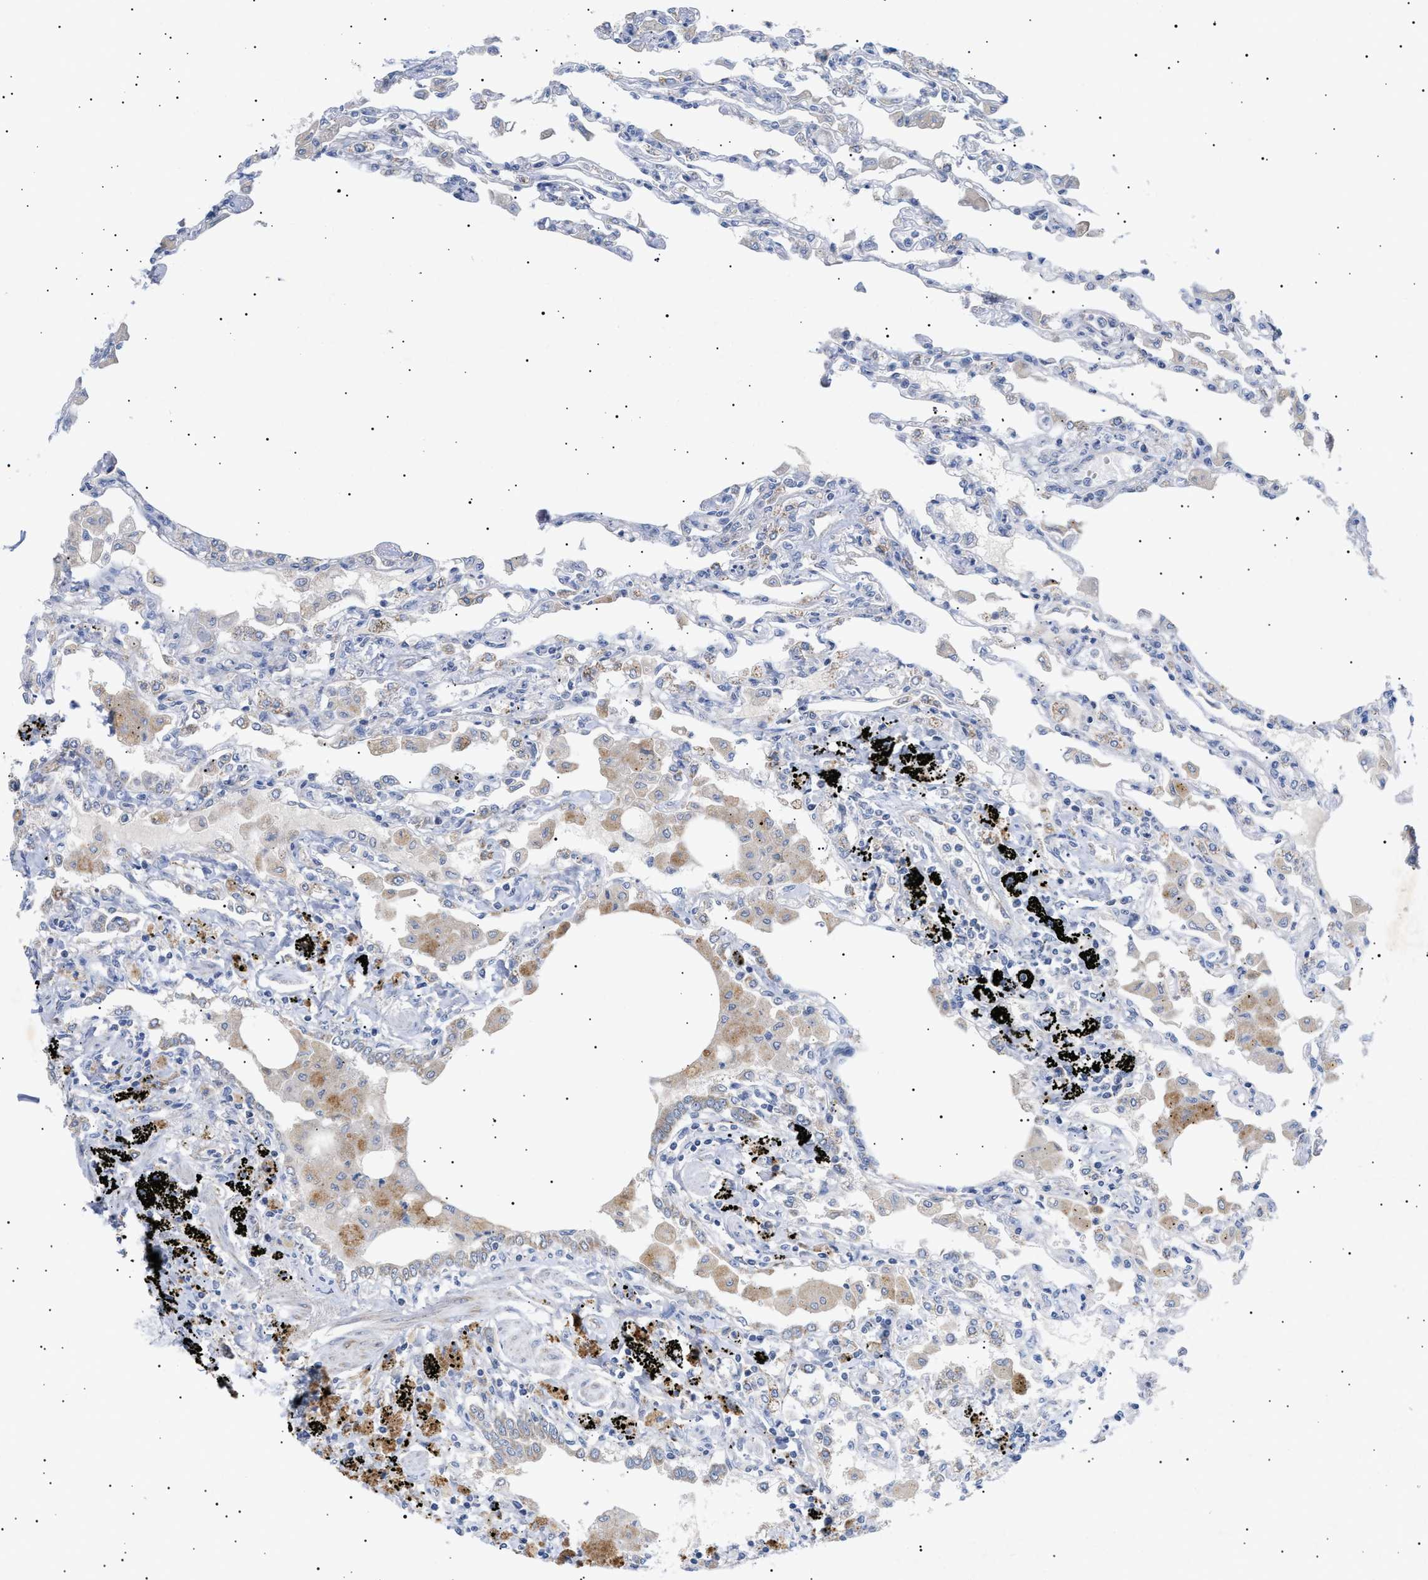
{"staining": {"intensity": "weak", "quantity": "<25%", "location": "cytoplasmic/membranous"}, "tissue": "lung", "cell_type": "Alveolar cells", "image_type": "normal", "snomed": [{"axis": "morphology", "description": "Normal tissue, NOS"}, {"axis": "topography", "description": "Bronchus"}, {"axis": "topography", "description": "Lung"}], "caption": "Immunohistochemistry (IHC) of normal human lung reveals no expression in alveolar cells.", "gene": "SIRT5", "patient": {"sex": "female", "age": 49}}